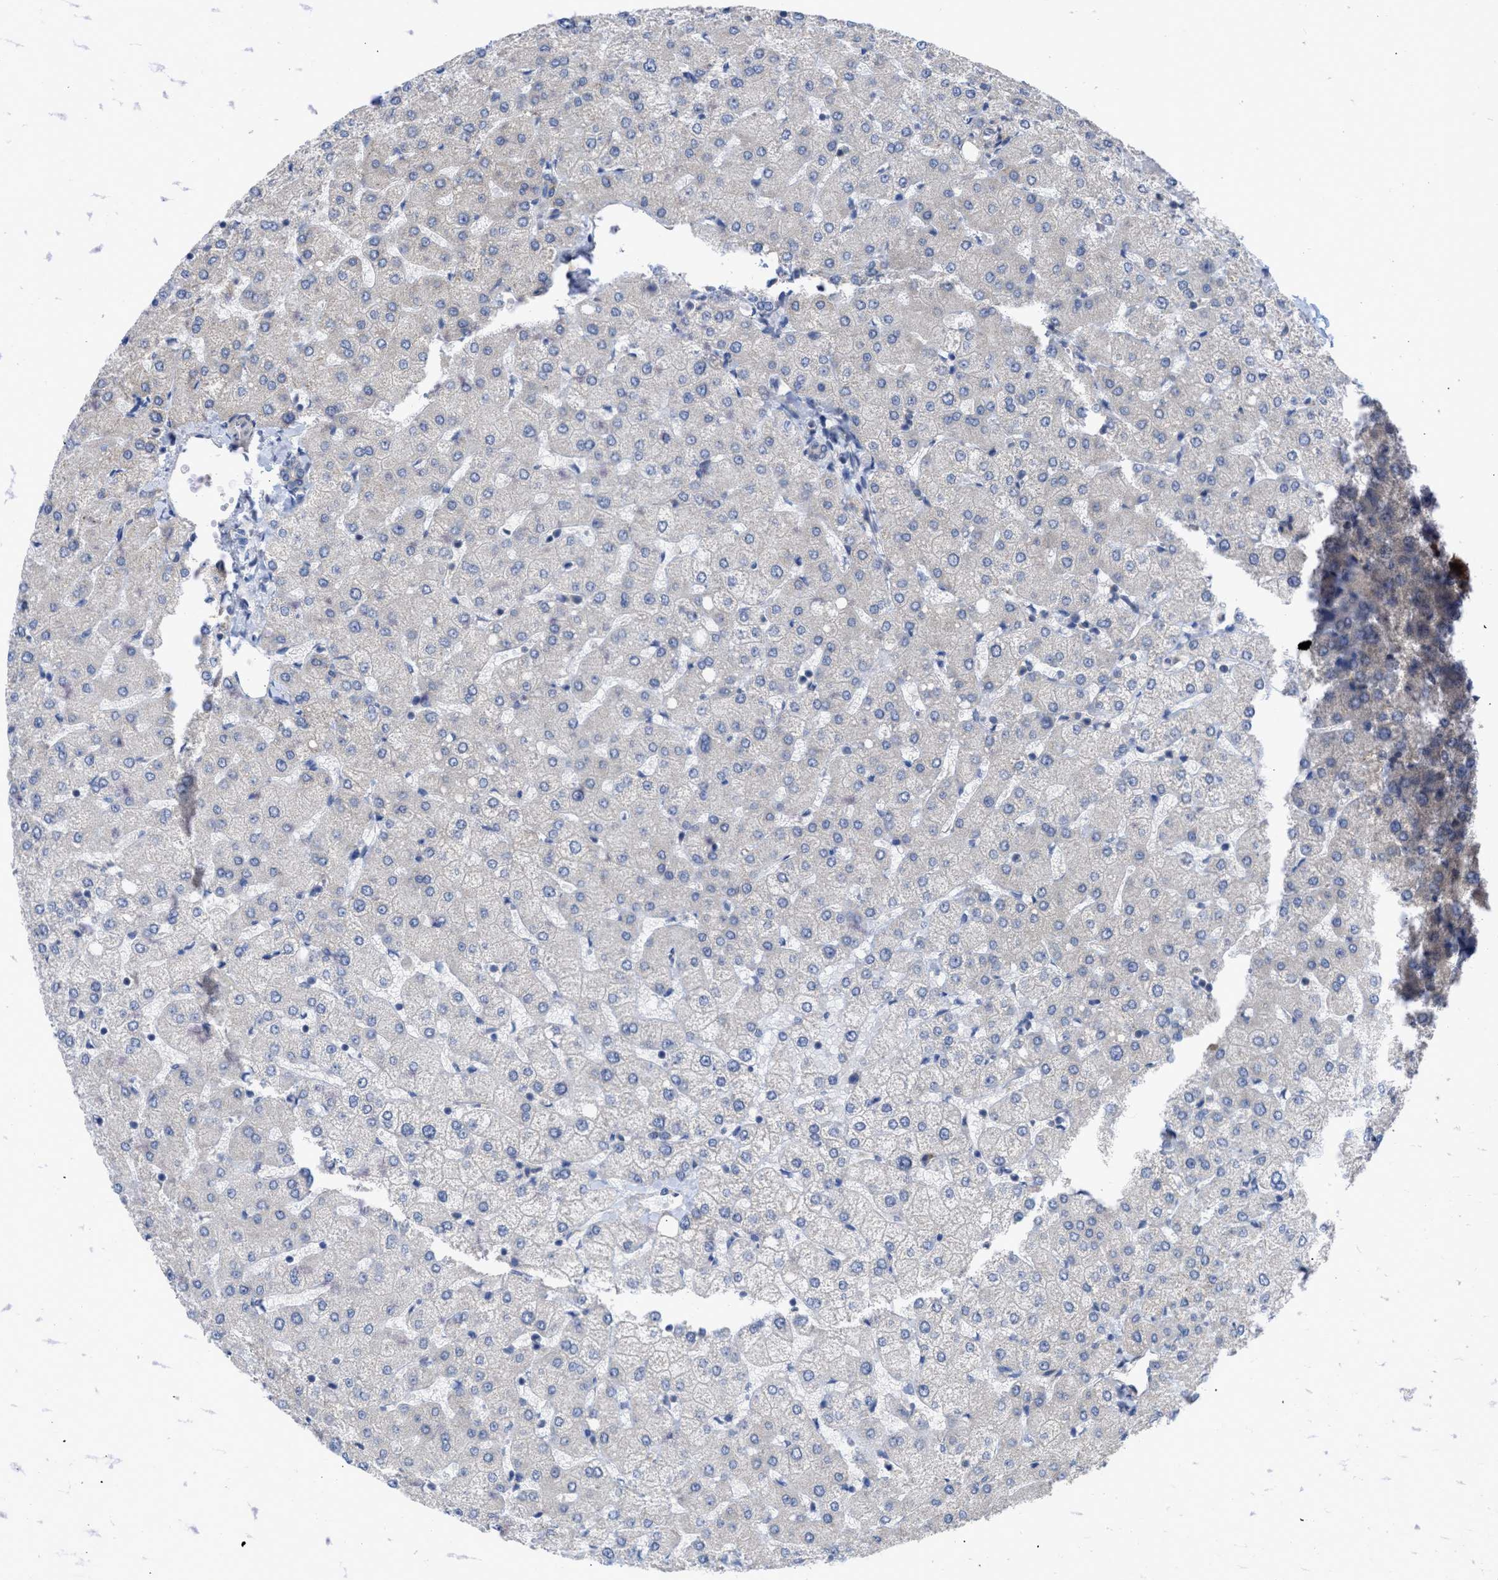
{"staining": {"intensity": "negative", "quantity": "none", "location": "none"}, "tissue": "liver", "cell_type": "Cholangiocytes", "image_type": "normal", "snomed": [{"axis": "morphology", "description": "Normal tissue, NOS"}, {"axis": "topography", "description": "Liver"}], "caption": "Protein analysis of unremarkable liver exhibits no significant expression in cholangiocytes. (Immunohistochemistry (ihc), brightfield microscopy, high magnification).", "gene": "MAP2K3", "patient": {"sex": "female", "age": 54}}